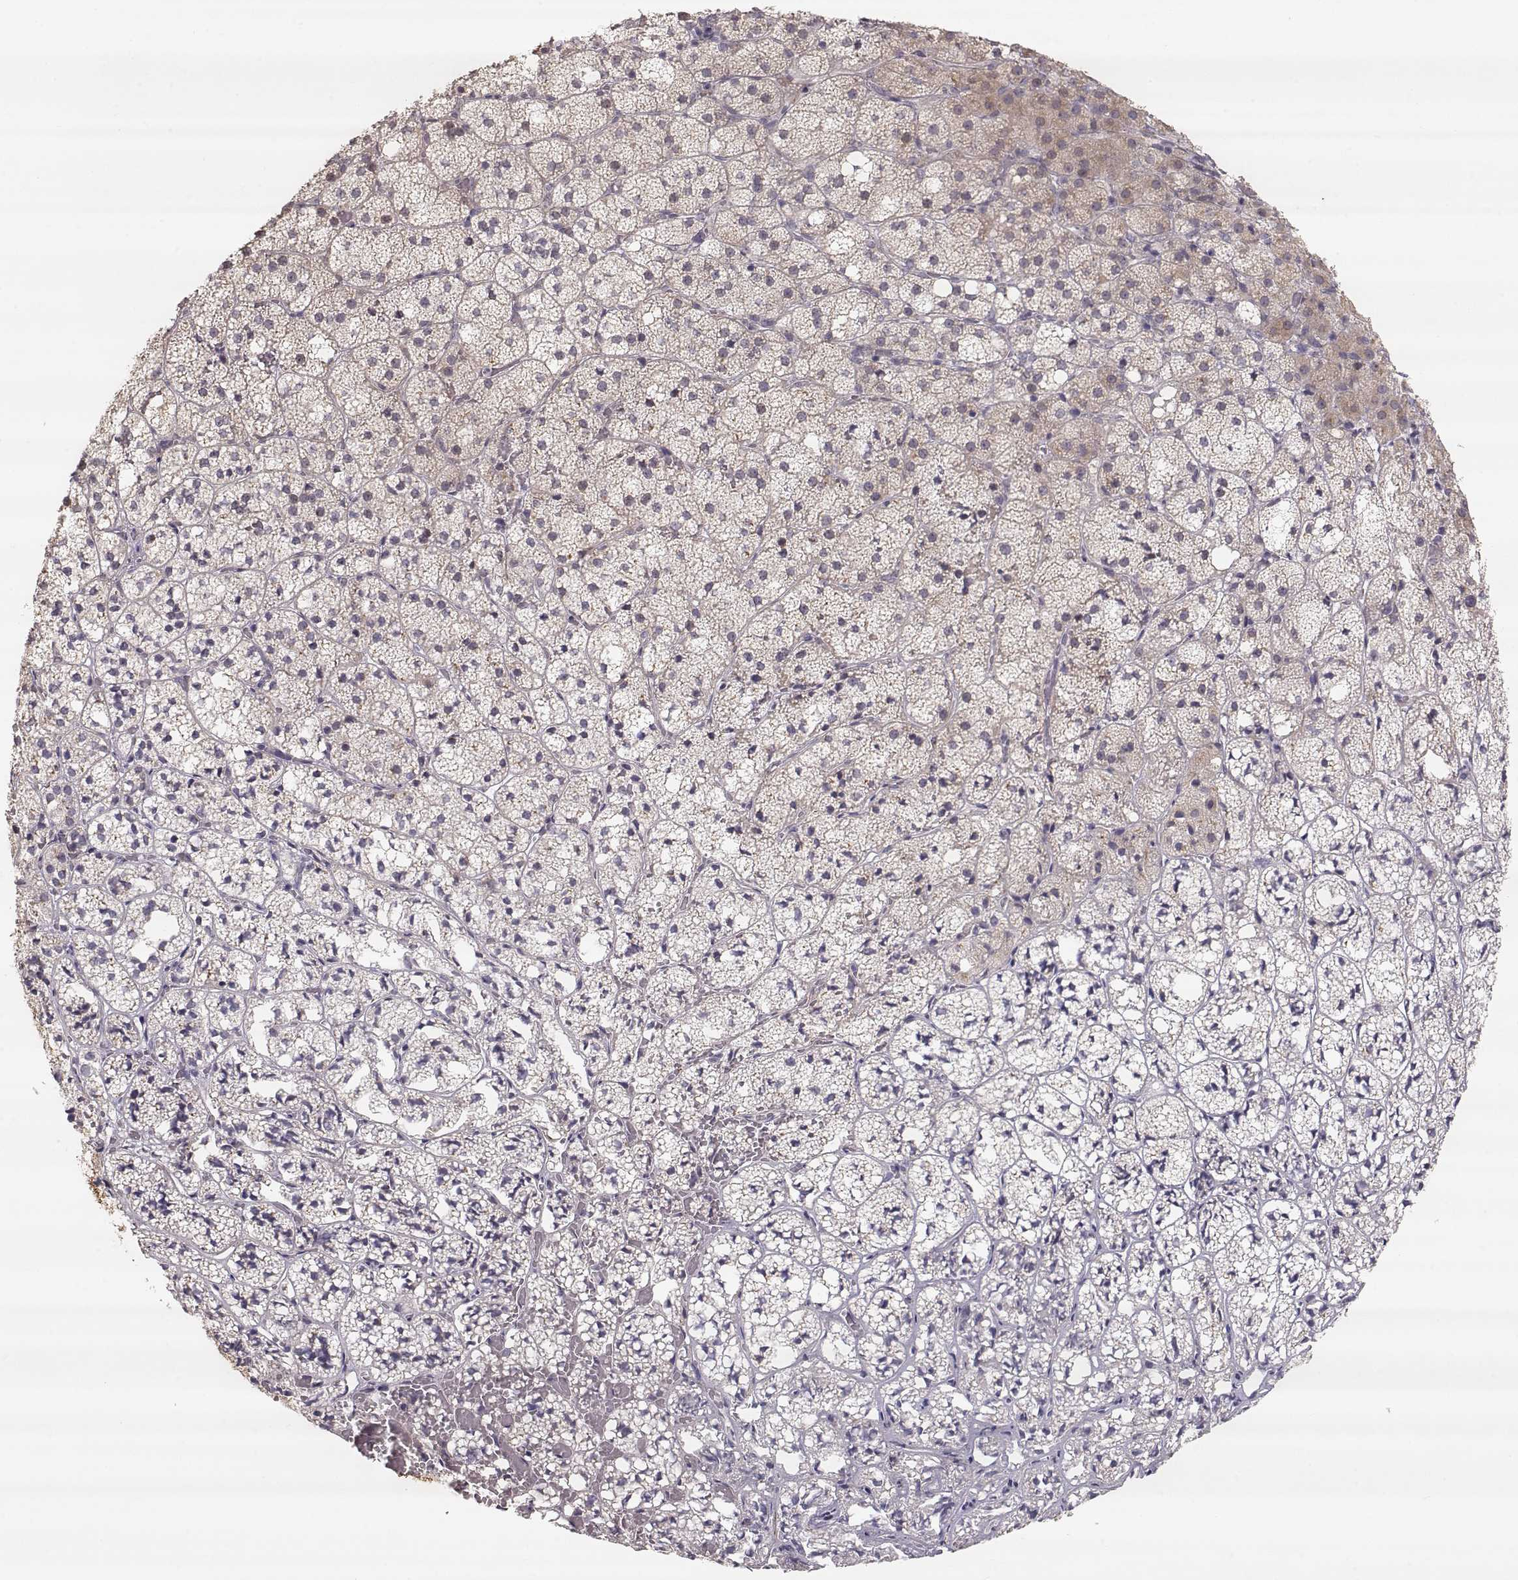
{"staining": {"intensity": "strong", "quantity": "<25%", "location": "cytoplasmic/membranous"}, "tissue": "adrenal gland", "cell_type": "Glandular cells", "image_type": "normal", "snomed": [{"axis": "morphology", "description": "Normal tissue, NOS"}, {"axis": "topography", "description": "Adrenal gland"}], "caption": "Immunohistochemical staining of benign human adrenal gland displays medium levels of strong cytoplasmic/membranous positivity in approximately <25% of glandular cells.", "gene": "PNMT", "patient": {"sex": "male", "age": 53}}